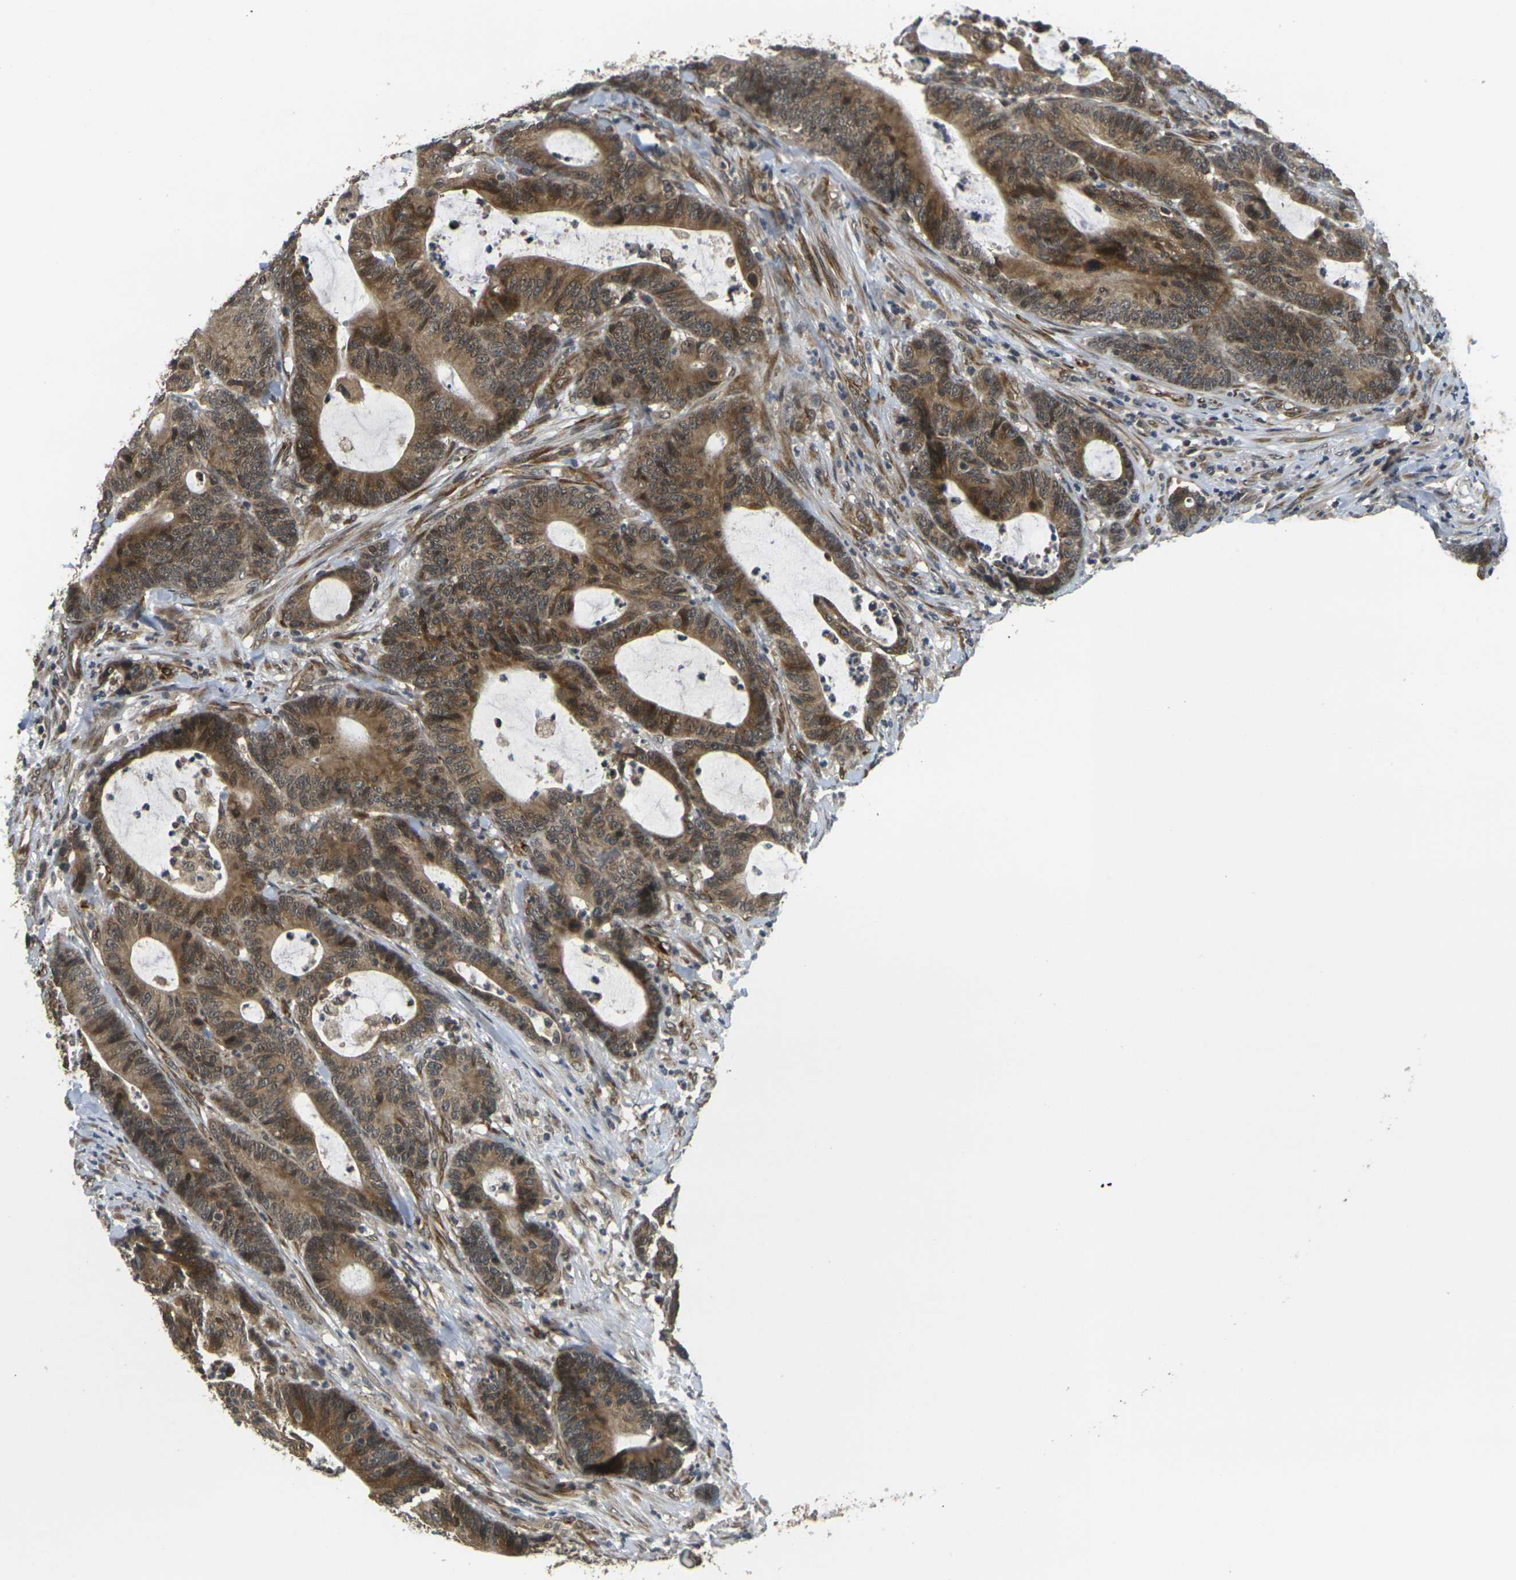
{"staining": {"intensity": "moderate", "quantity": ">75%", "location": "cytoplasmic/membranous"}, "tissue": "colorectal cancer", "cell_type": "Tumor cells", "image_type": "cancer", "snomed": [{"axis": "morphology", "description": "Adenocarcinoma, NOS"}, {"axis": "topography", "description": "Colon"}], "caption": "Adenocarcinoma (colorectal) stained with immunohistochemistry exhibits moderate cytoplasmic/membranous positivity in approximately >75% of tumor cells. The staining was performed using DAB (3,3'-diaminobenzidine), with brown indicating positive protein expression. Nuclei are stained blue with hematoxylin.", "gene": "FUT11", "patient": {"sex": "female", "age": 84}}